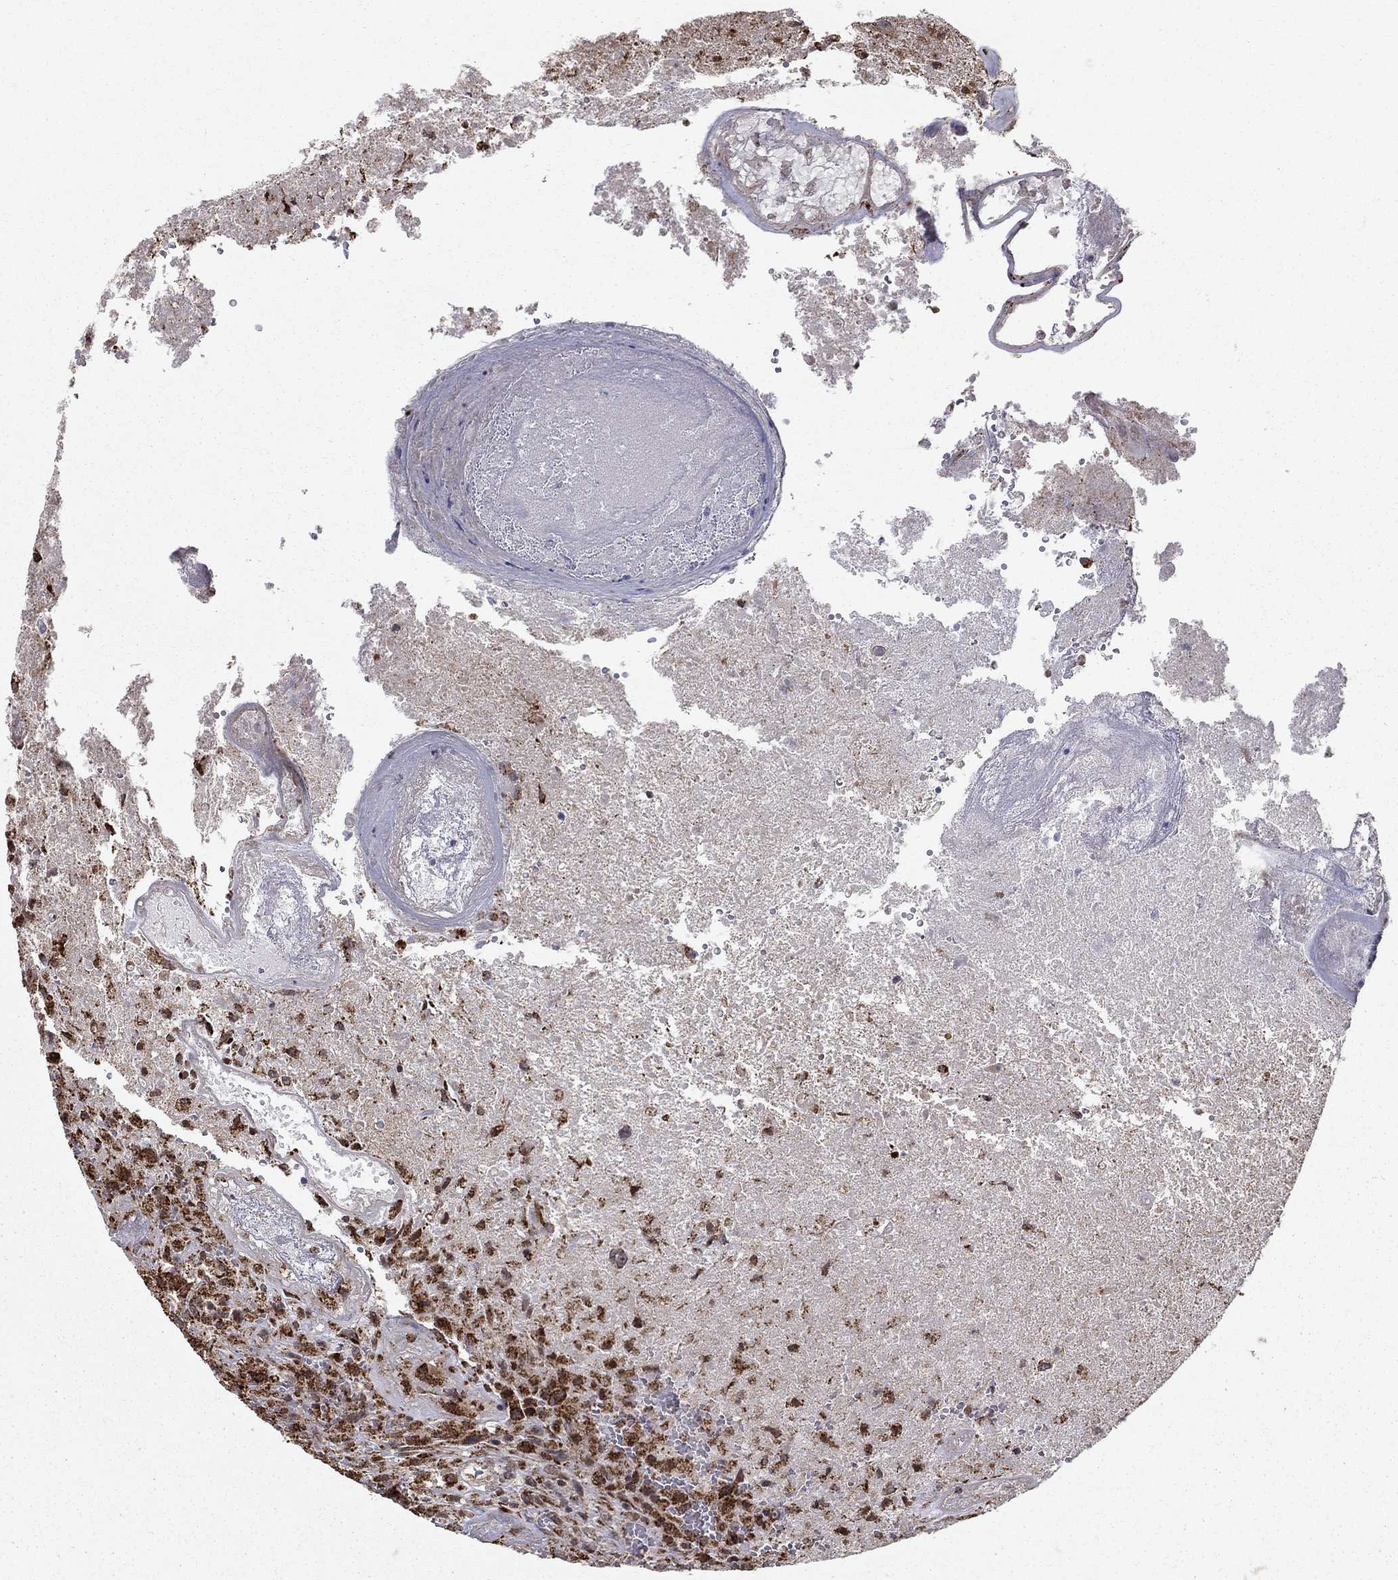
{"staining": {"intensity": "strong", "quantity": "25%-75%", "location": "cytoplasmic/membranous"}, "tissue": "glioma", "cell_type": "Tumor cells", "image_type": "cancer", "snomed": [{"axis": "morphology", "description": "Glioma, malignant, High grade"}, {"axis": "topography", "description": "Brain"}], "caption": "This micrograph shows malignant glioma (high-grade) stained with immunohistochemistry (IHC) to label a protein in brown. The cytoplasmic/membranous of tumor cells show strong positivity for the protein. Nuclei are counter-stained blue.", "gene": "ACOT13", "patient": {"sex": "male", "age": 56}}